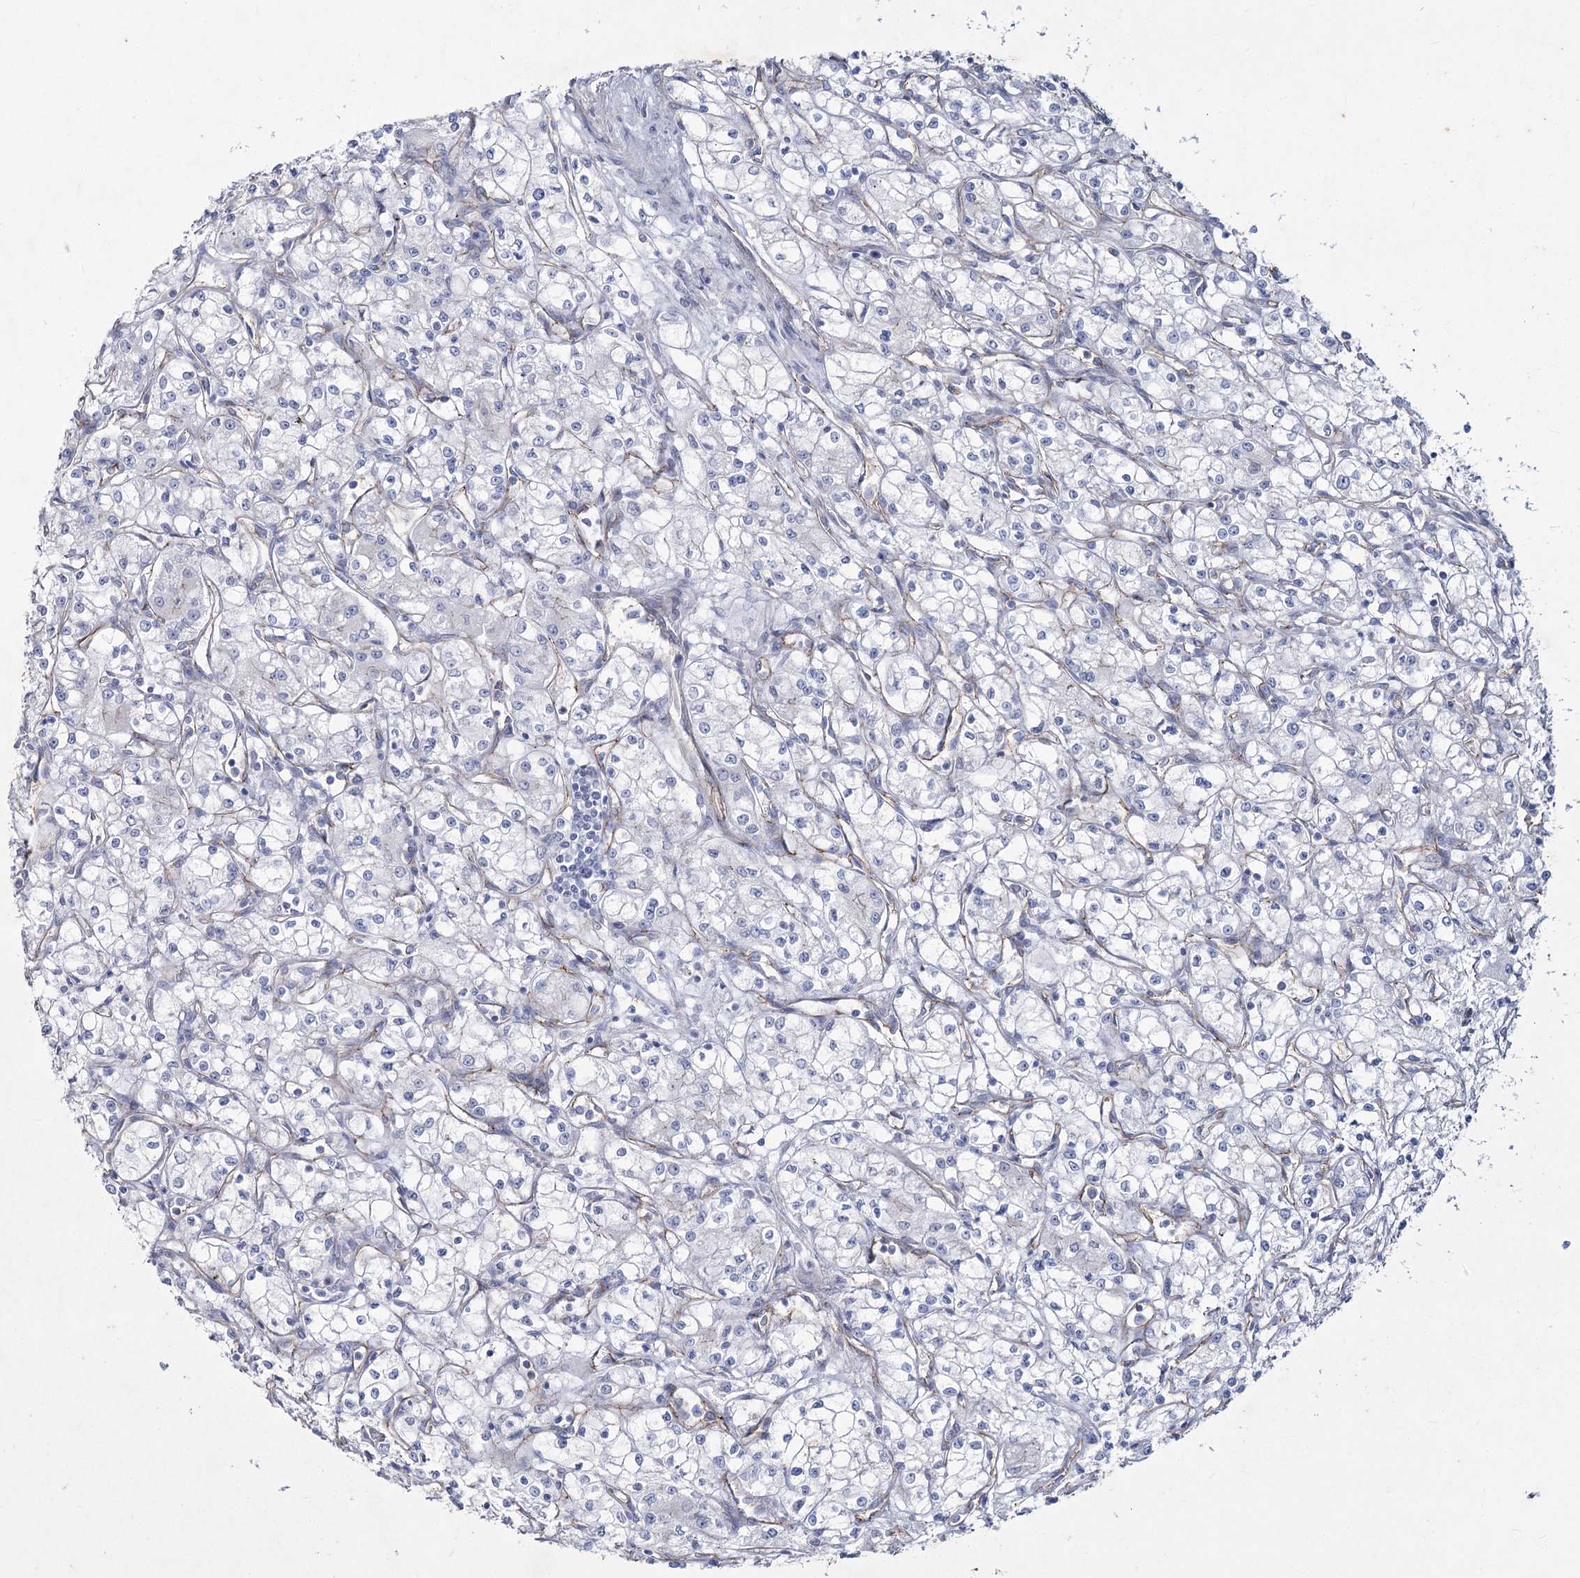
{"staining": {"intensity": "negative", "quantity": "none", "location": "none"}, "tissue": "renal cancer", "cell_type": "Tumor cells", "image_type": "cancer", "snomed": [{"axis": "morphology", "description": "Adenocarcinoma, NOS"}, {"axis": "topography", "description": "Kidney"}], "caption": "This is a histopathology image of immunohistochemistry (IHC) staining of adenocarcinoma (renal), which shows no positivity in tumor cells.", "gene": "LDLRAD3", "patient": {"sex": "male", "age": 59}}